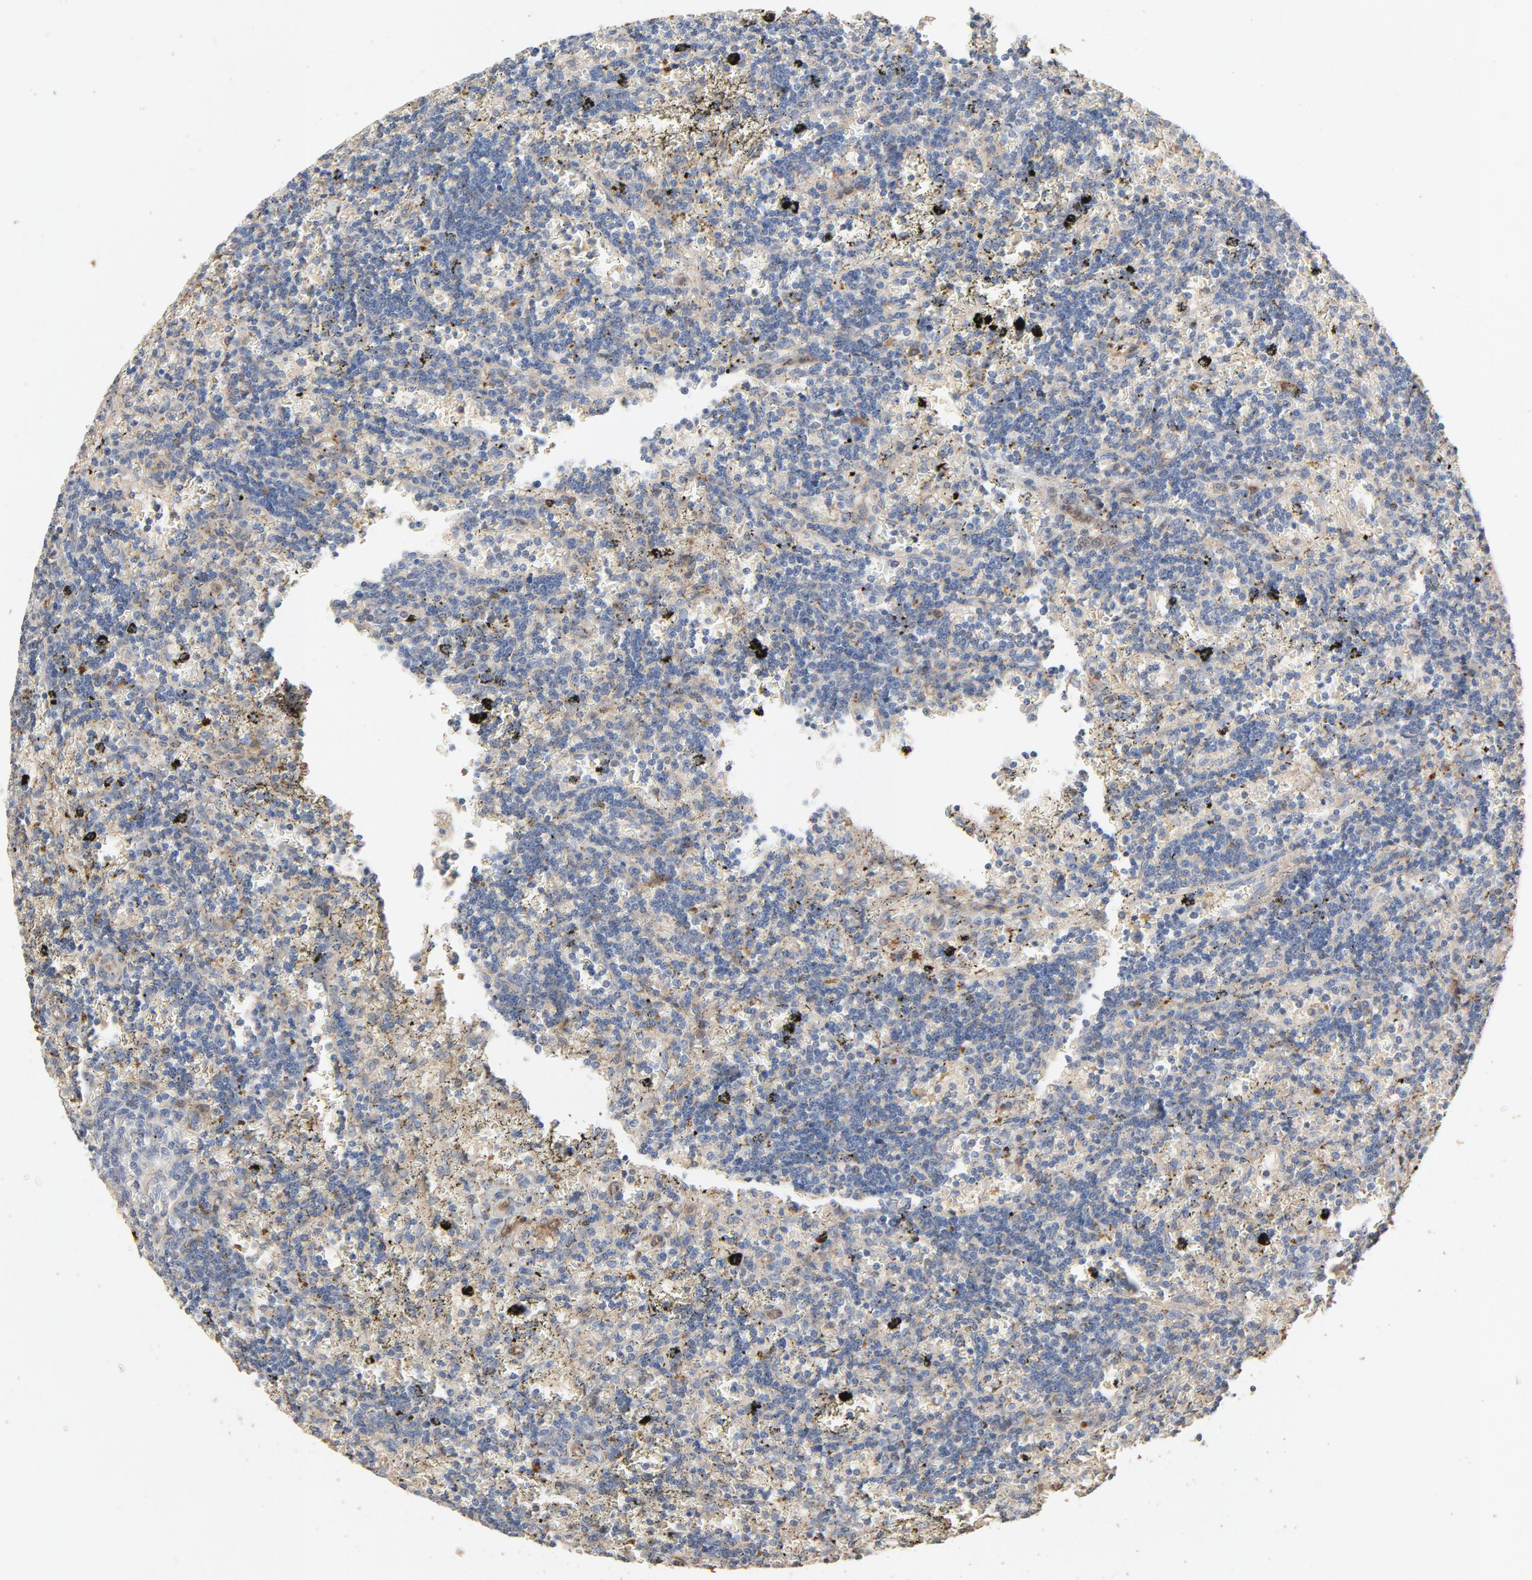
{"staining": {"intensity": "weak", "quantity": "25%-75%", "location": "cytoplasmic/membranous"}, "tissue": "lymphoma", "cell_type": "Tumor cells", "image_type": "cancer", "snomed": [{"axis": "morphology", "description": "Malignant lymphoma, non-Hodgkin's type, Low grade"}, {"axis": "topography", "description": "Spleen"}], "caption": "This is a micrograph of immunohistochemistry staining of lymphoma, which shows weak staining in the cytoplasmic/membranous of tumor cells.", "gene": "CDK6", "patient": {"sex": "male", "age": 60}}